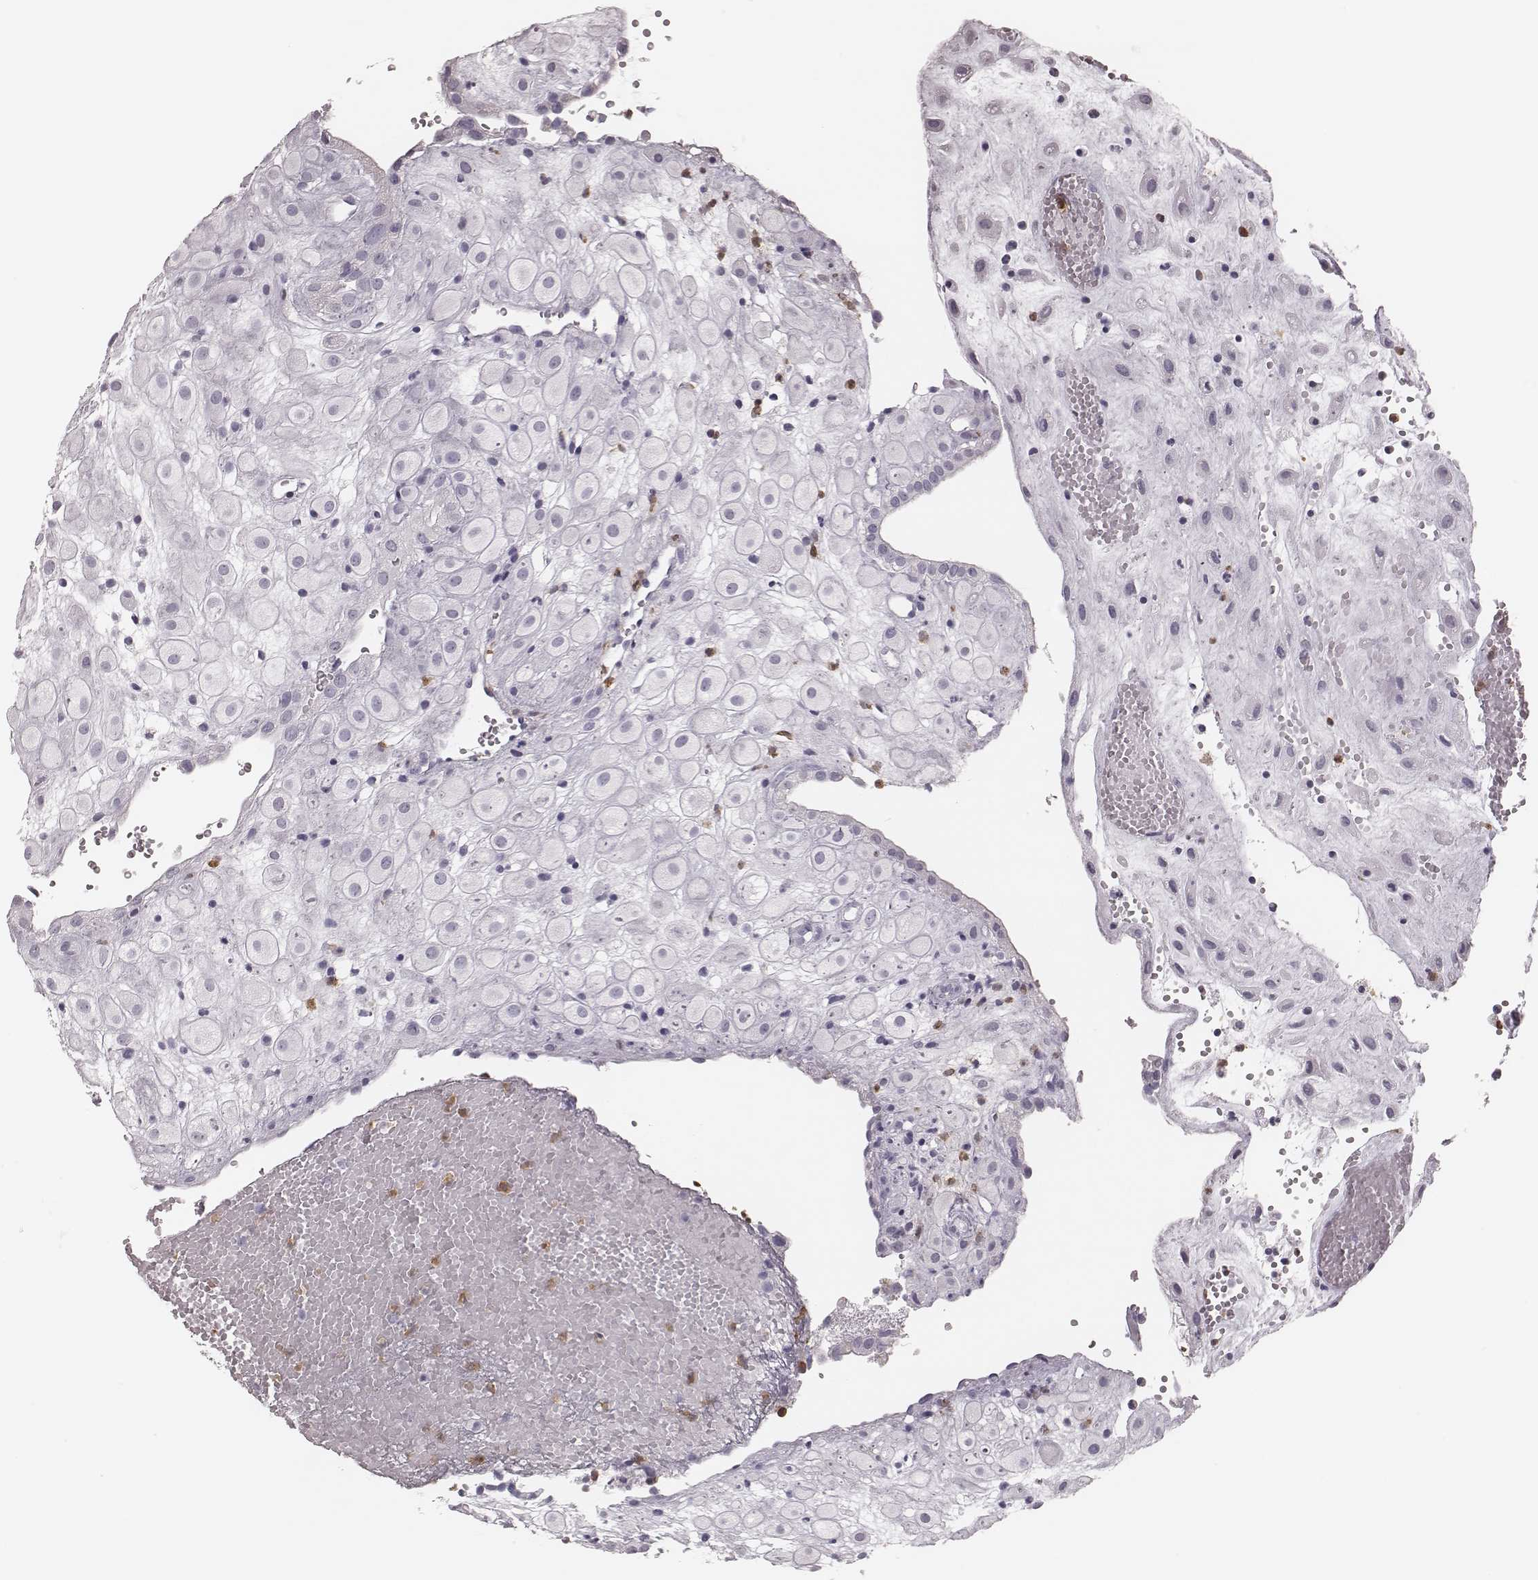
{"staining": {"intensity": "negative", "quantity": "none", "location": "none"}, "tissue": "placenta", "cell_type": "Decidual cells", "image_type": "normal", "snomed": [{"axis": "morphology", "description": "Normal tissue, NOS"}, {"axis": "topography", "description": "Placenta"}], "caption": "Protein analysis of benign placenta exhibits no significant staining in decidual cells.", "gene": "ELANE", "patient": {"sex": "female", "age": 24}}